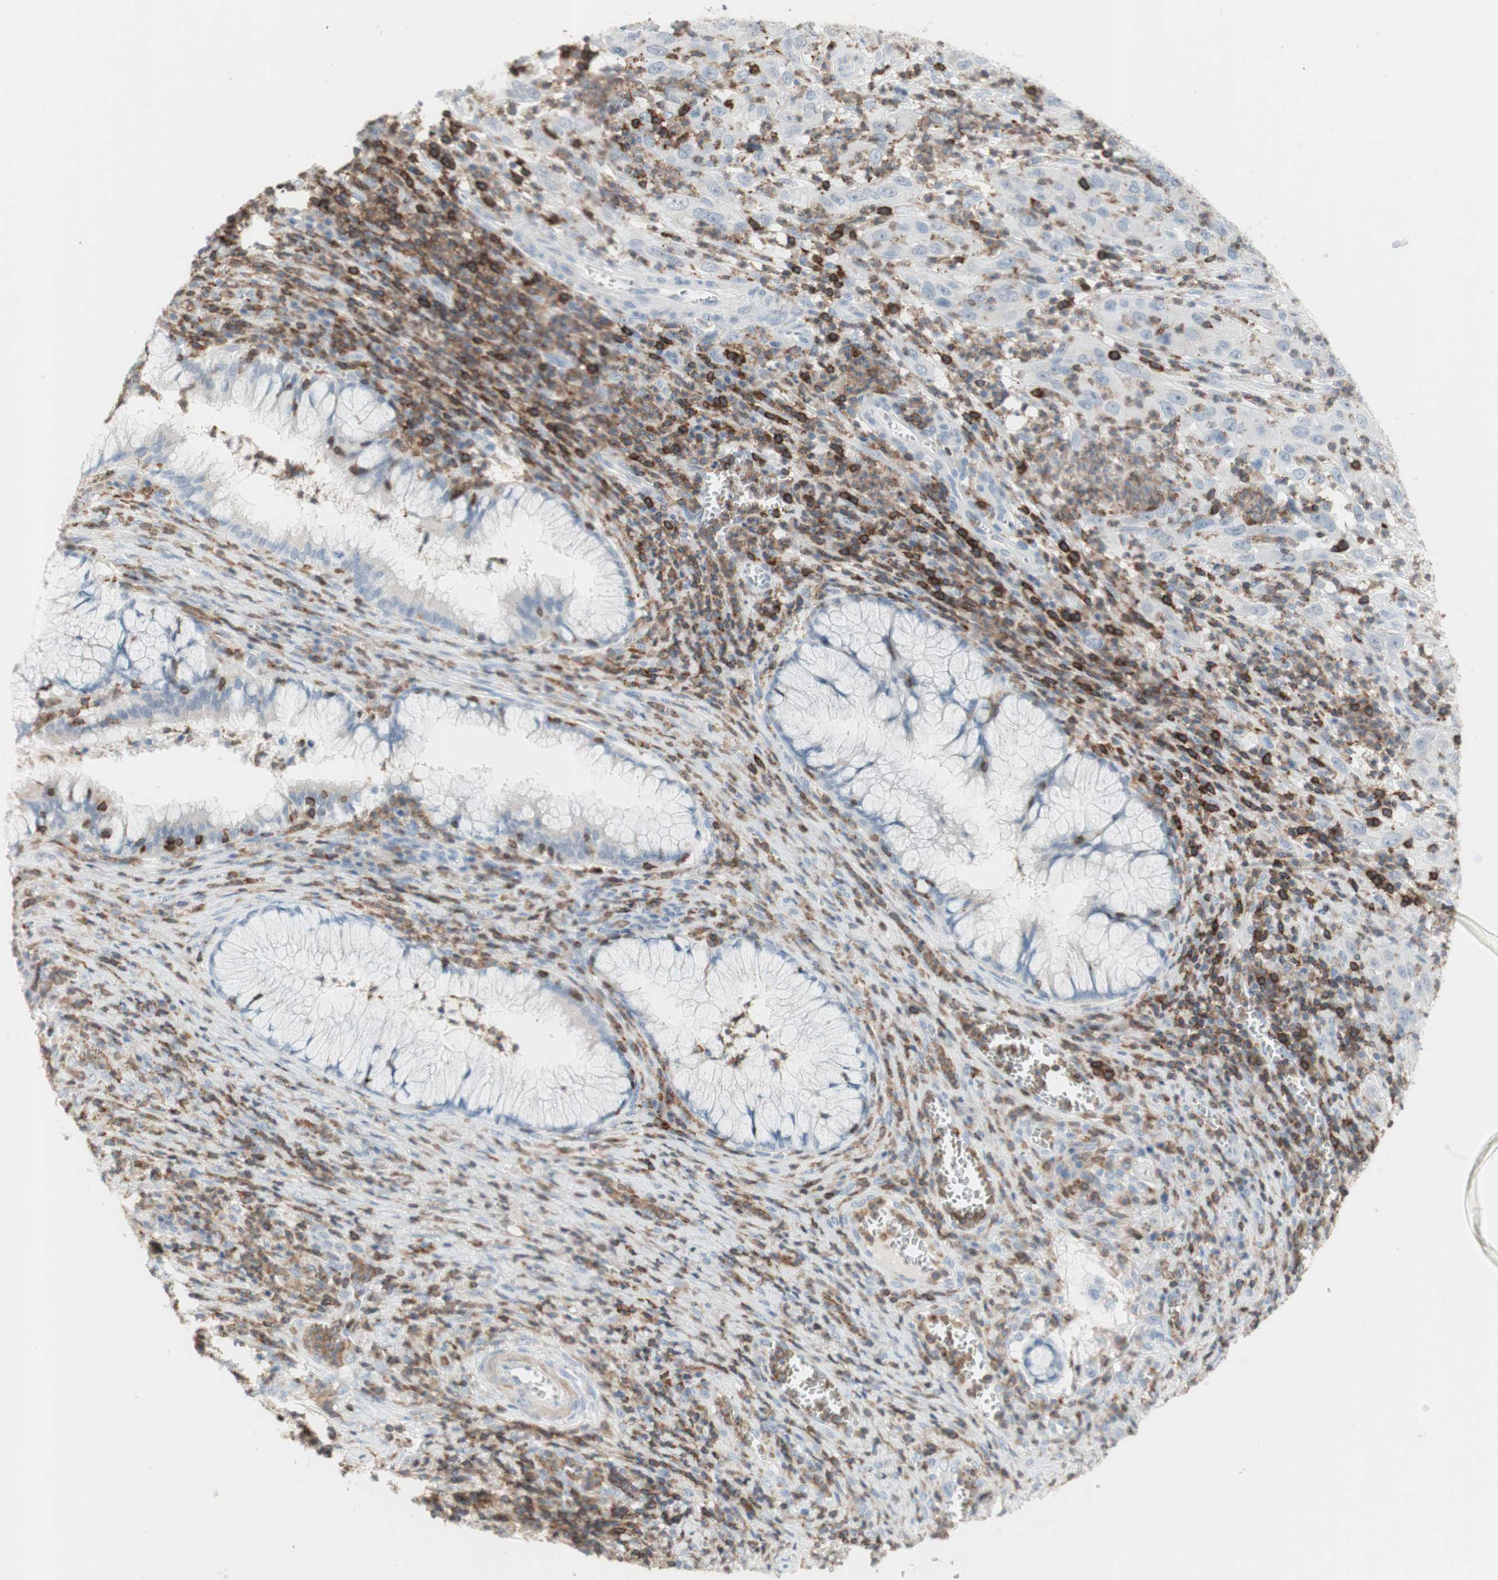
{"staining": {"intensity": "negative", "quantity": "none", "location": "none"}, "tissue": "cervical cancer", "cell_type": "Tumor cells", "image_type": "cancer", "snomed": [{"axis": "morphology", "description": "Squamous cell carcinoma, NOS"}, {"axis": "topography", "description": "Cervix"}], "caption": "Image shows no significant protein positivity in tumor cells of cervical squamous cell carcinoma. Nuclei are stained in blue.", "gene": "SPINK6", "patient": {"sex": "female", "age": 32}}